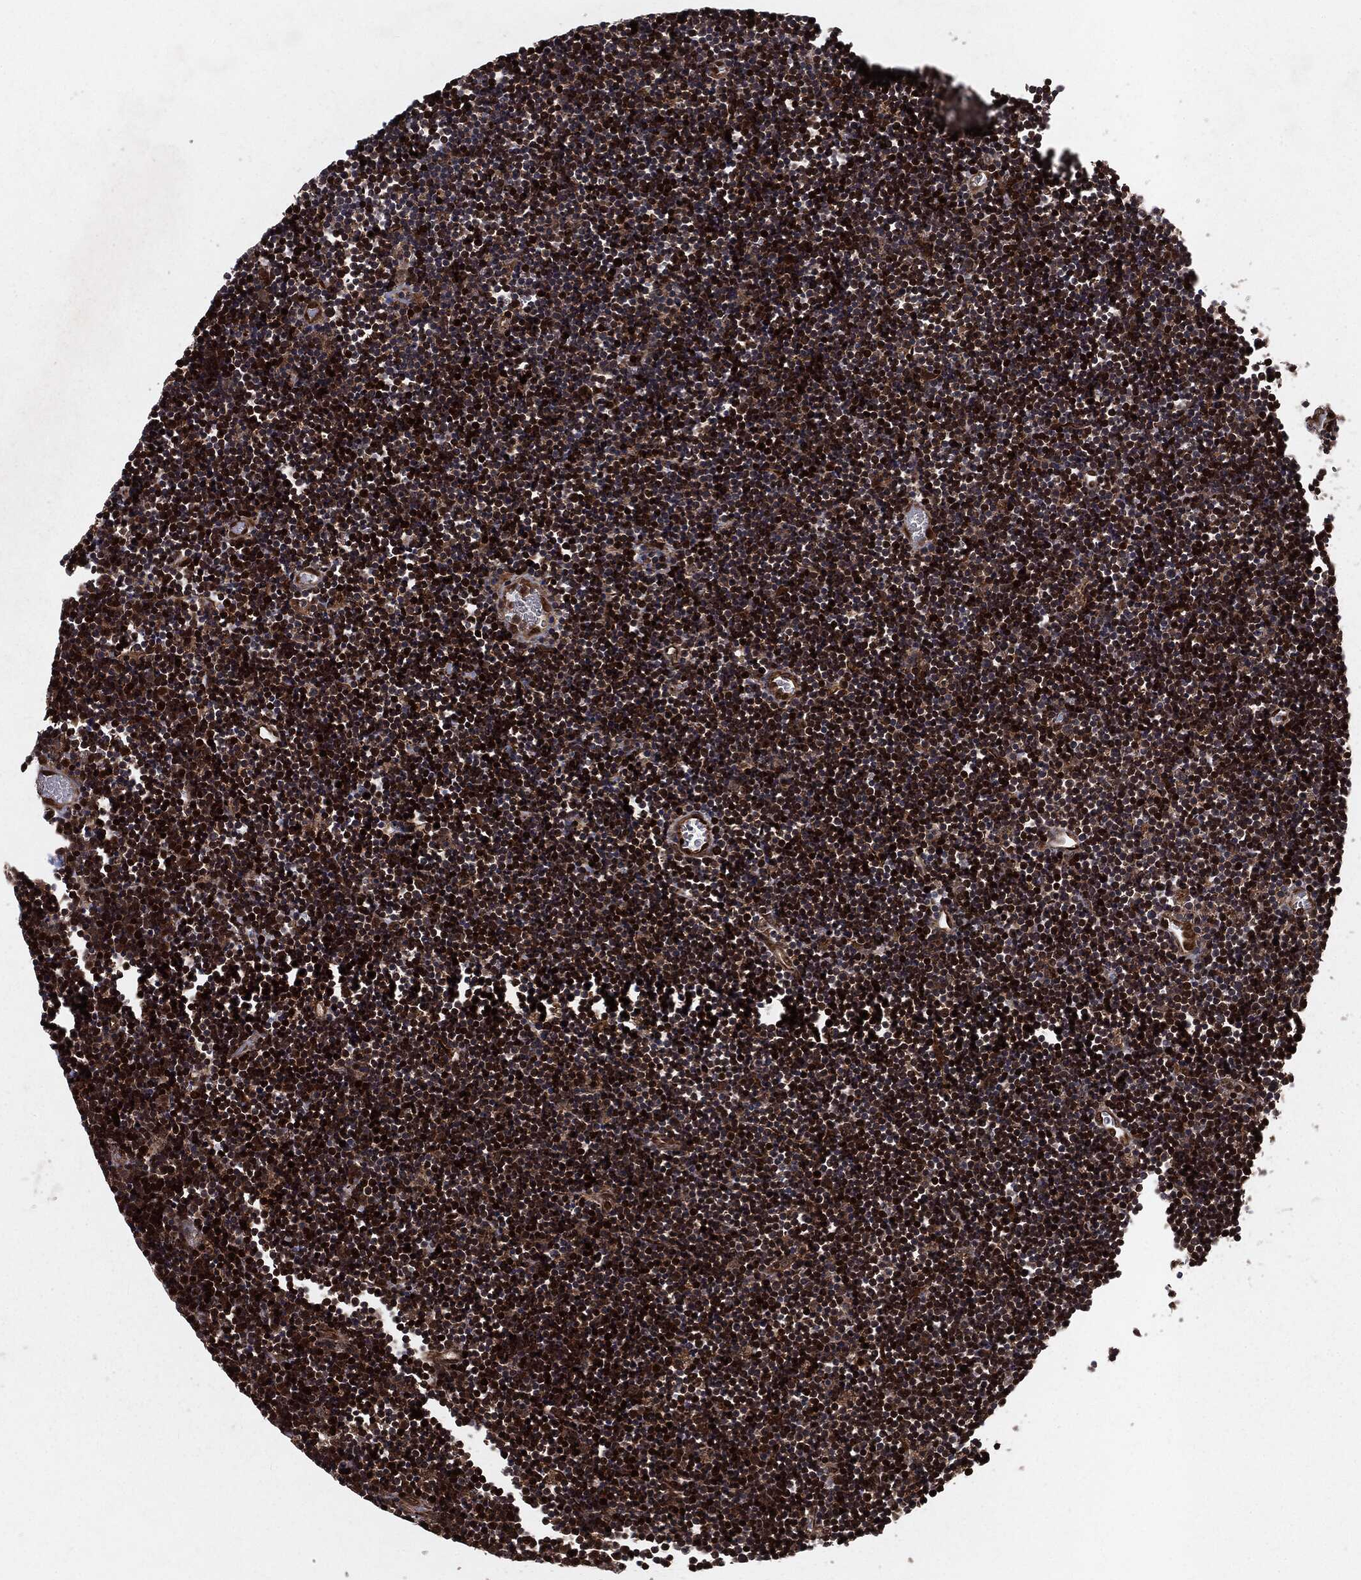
{"staining": {"intensity": "strong", "quantity": ">75%", "location": "cytoplasmic/membranous,nuclear"}, "tissue": "lymphoma", "cell_type": "Tumor cells", "image_type": "cancer", "snomed": [{"axis": "morphology", "description": "Malignant lymphoma, non-Hodgkin's type, Low grade"}, {"axis": "topography", "description": "Brain"}], "caption": "This micrograph demonstrates immunohistochemistry staining of lymphoma, with high strong cytoplasmic/membranous and nuclear positivity in about >75% of tumor cells.", "gene": "RANBP9", "patient": {"sex": "female", "age": 66}}